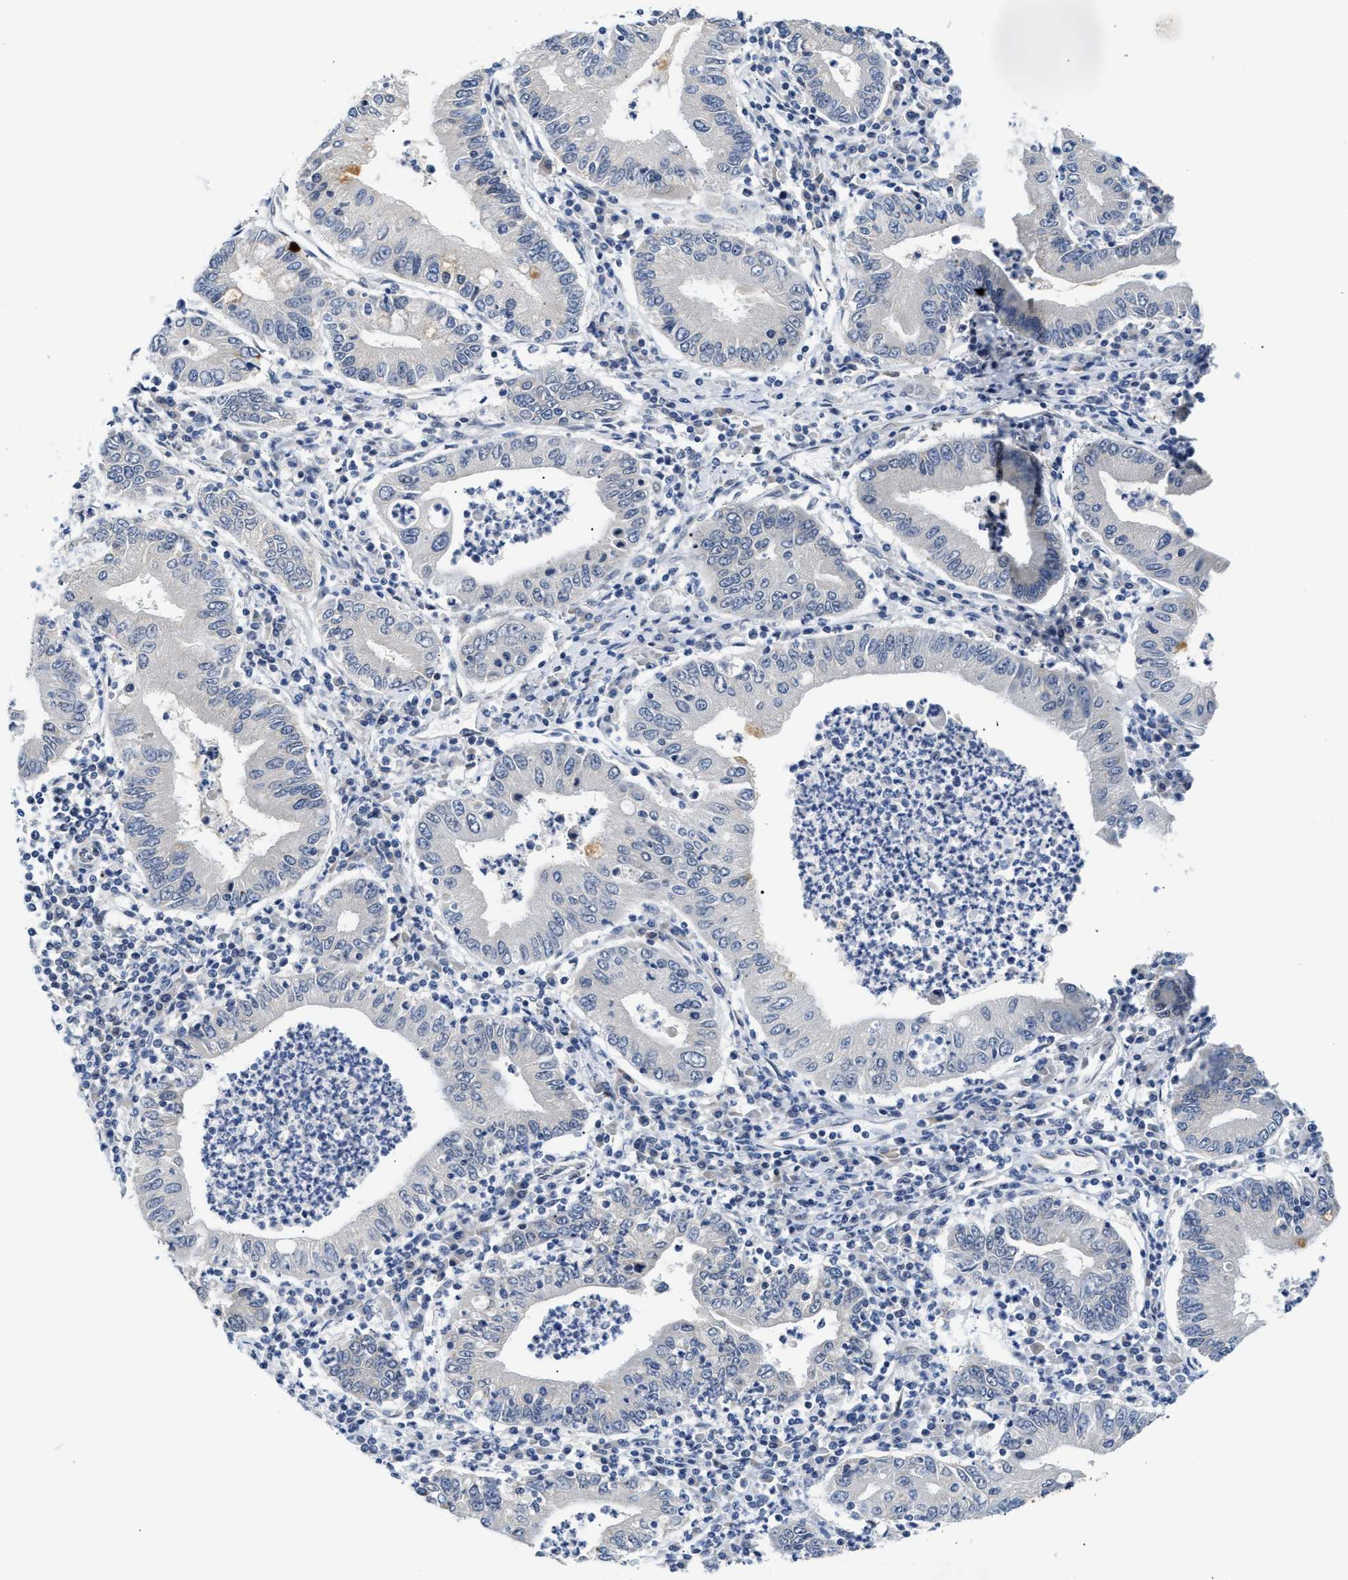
{"staining": {"intensity": "moderate", "quantity": "<25%", "location": "cytoplasmic/membranous"}, "tissue": "stomach cancer", "cell_type": "Tumor cells", "image_type": "cancer", "snomed": [{"axis": "morphology", "description": "Normal tissue, NOS"}, {"axis": "morphology", "description": "Adenocarcinoma, NOS"}, {"axis": "topography", "description": "Esophagus"}, {"axis": "topography", "description": "Stomach, upper"}, {"axis": "topography", "description": "Peripheral nerve tissue"}], "caption": "Immunohistochemistry (IHC) staining of stomach cancer (adenocarcinoma), which shows low levels of moderate cytoplasmic/membranous expression in approximately <25% of tumor cells indicating moderate cytoplasmic/membranous protein expression. The staining was performed using DAB (3,3'-diaminobenzidine) (brown) for protein detection and nuclei were counterstained in hematoxylin (blue).", "gene": "PPM1H", "patient": {"sex": "male", "age": 62}}